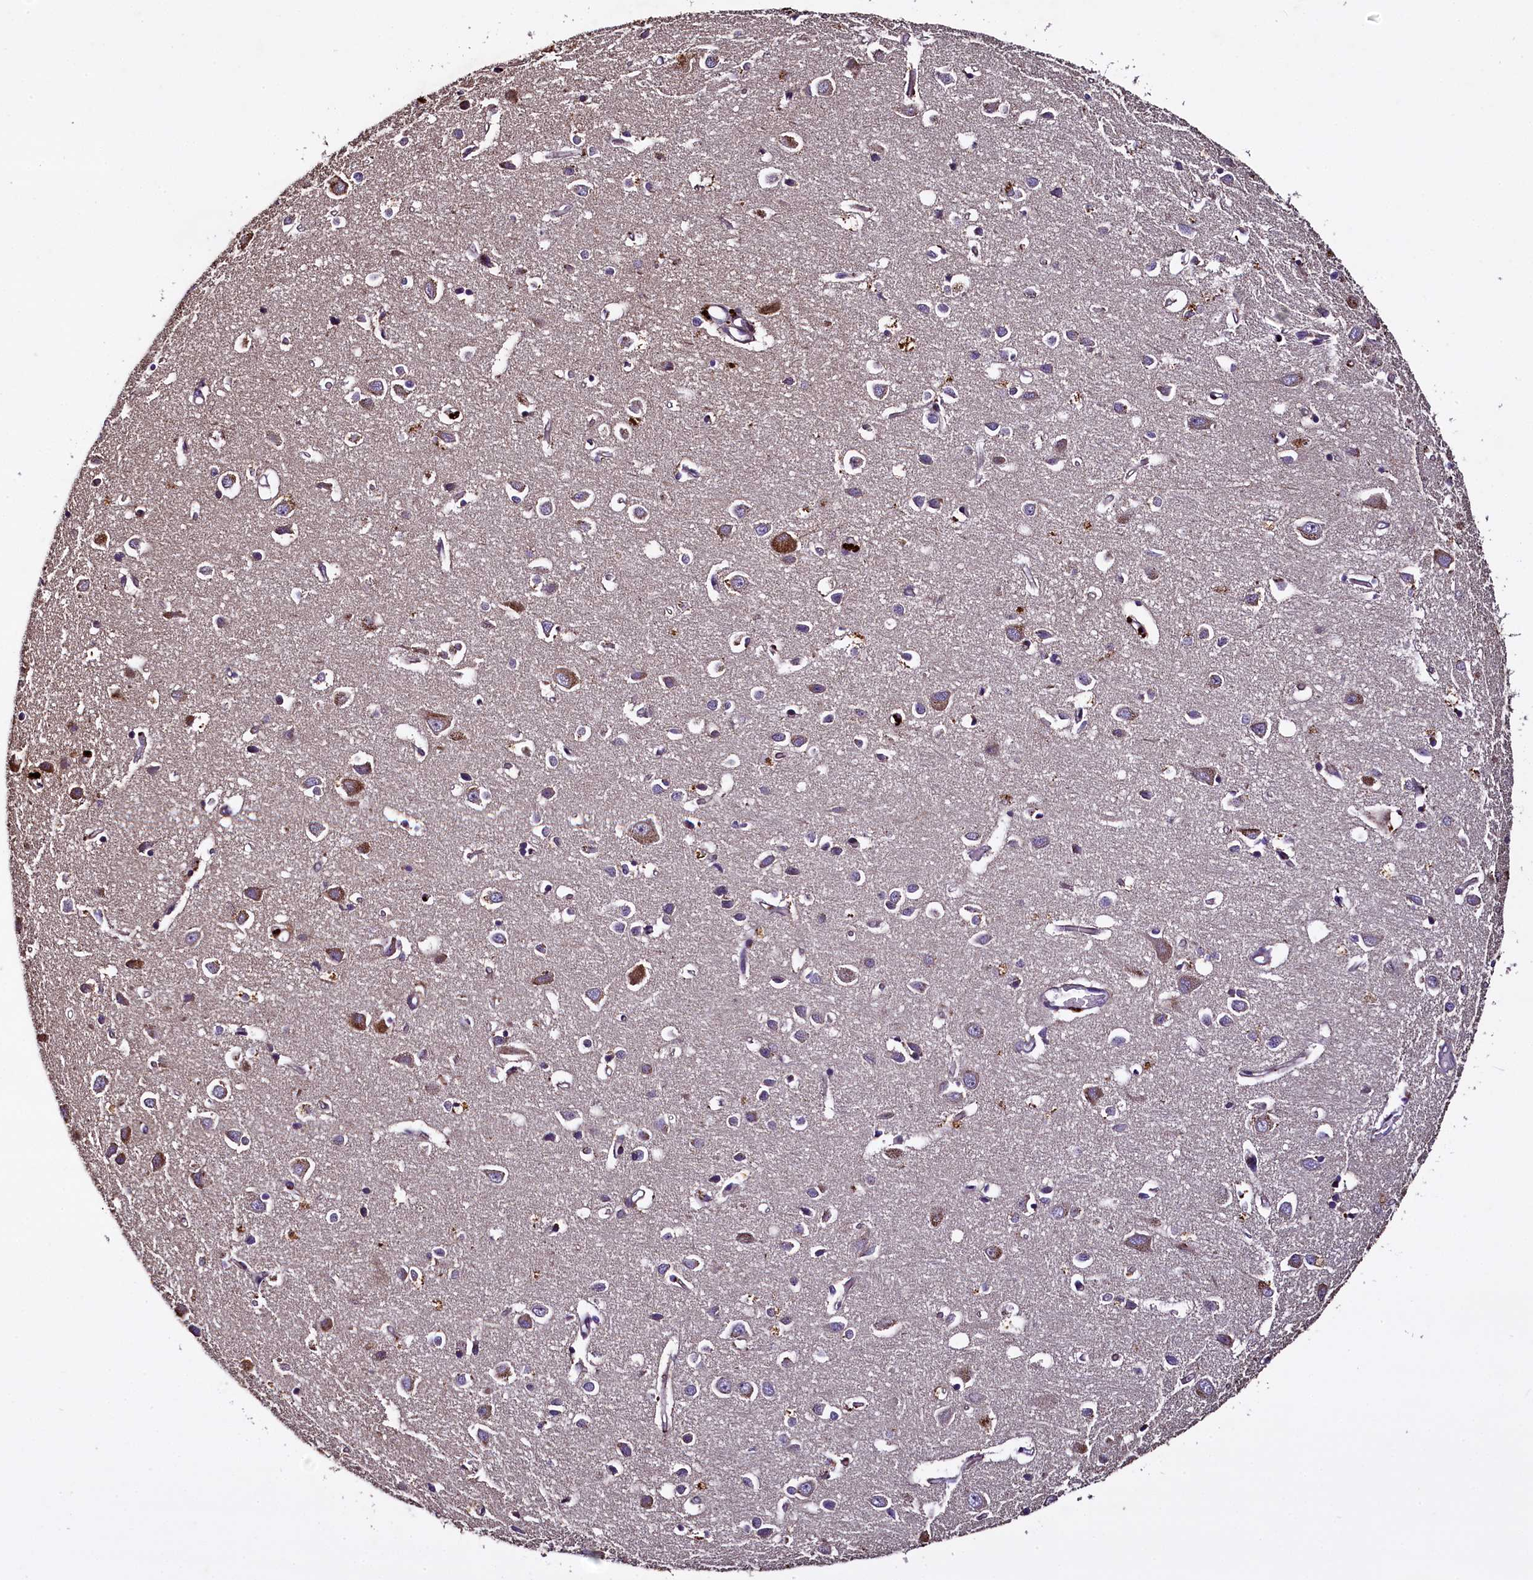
{"staining": {"intensity": "negative", "quantity": "none", "location": "none"}, "tissue": "cerebral cortex", "cell_type": "Endothelial cells", "image_type": "normal", "snomed": [{"axis": "morphology", "description": "Normal tissue, NOS"}, {"axis": "topography", "description": "Cerebral cortex"}], "caption": "The IHC micrograph has no significant expression in endothelial cells of cerebral cortex.", "gene": "COQ9", "patient": {"sex": "female", "age": 64}}